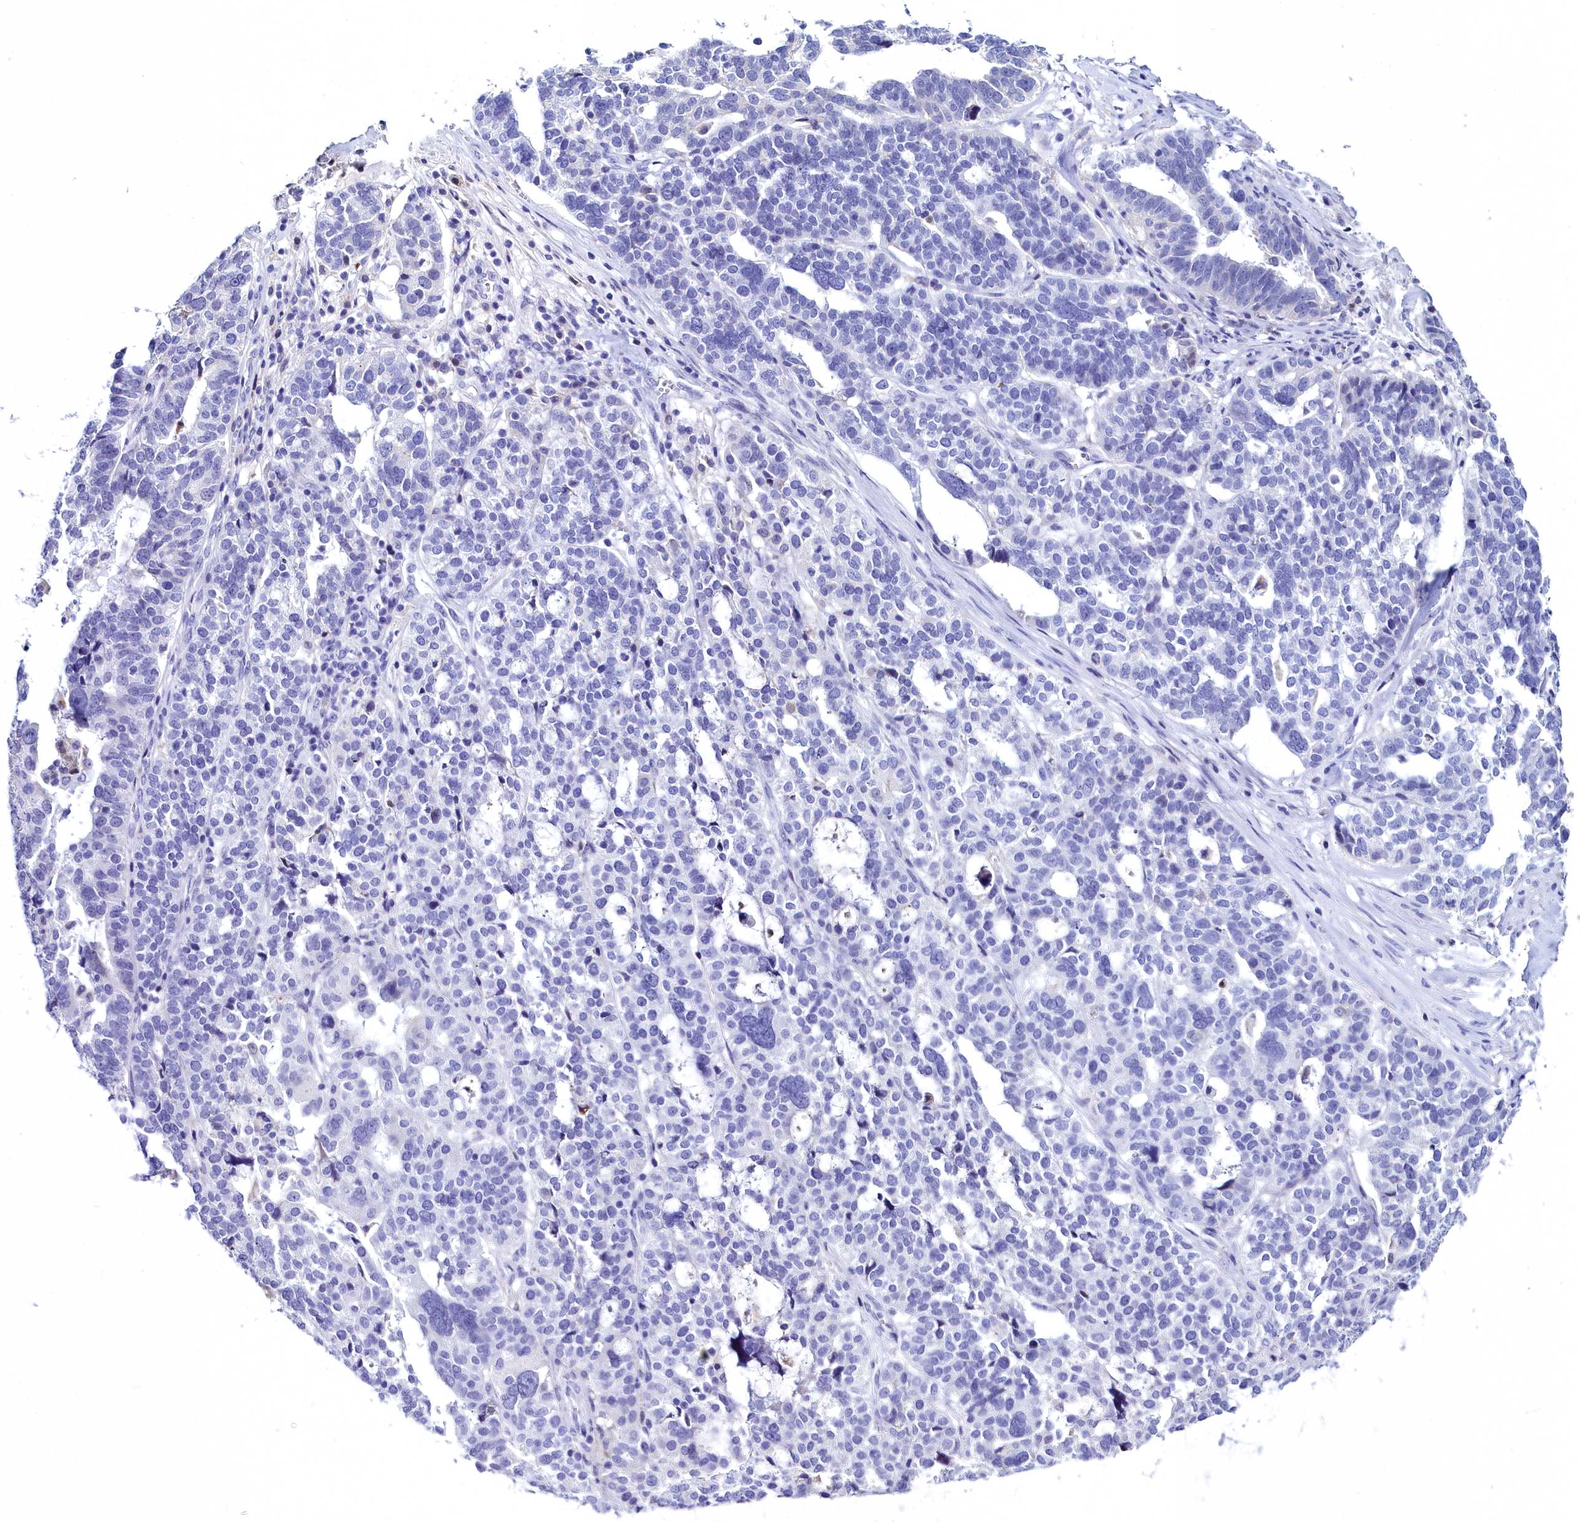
{"staining": {"intensity": "negative", "quantity": "none", "location": "none"}, "tissue": "ovarian cancer", "cell_type": "Tumor cells", "image_type": "cancer", "snomed": [{"axis": "morphology", "description": "Cystadenocarcinoma, serous, NOS"}, {"axis": "topography", "description": "Ovary"}], "caption": "Micrograph shows no significant protein staining in tumor cells of ovarian serous cystadenocarcinoma. (DAB (3,3'-diaminobenzidine) IHC with hematoxylin counter stain).", "gene": "ELAPOR2", "patient": {"sex": "female", "age": 59}}